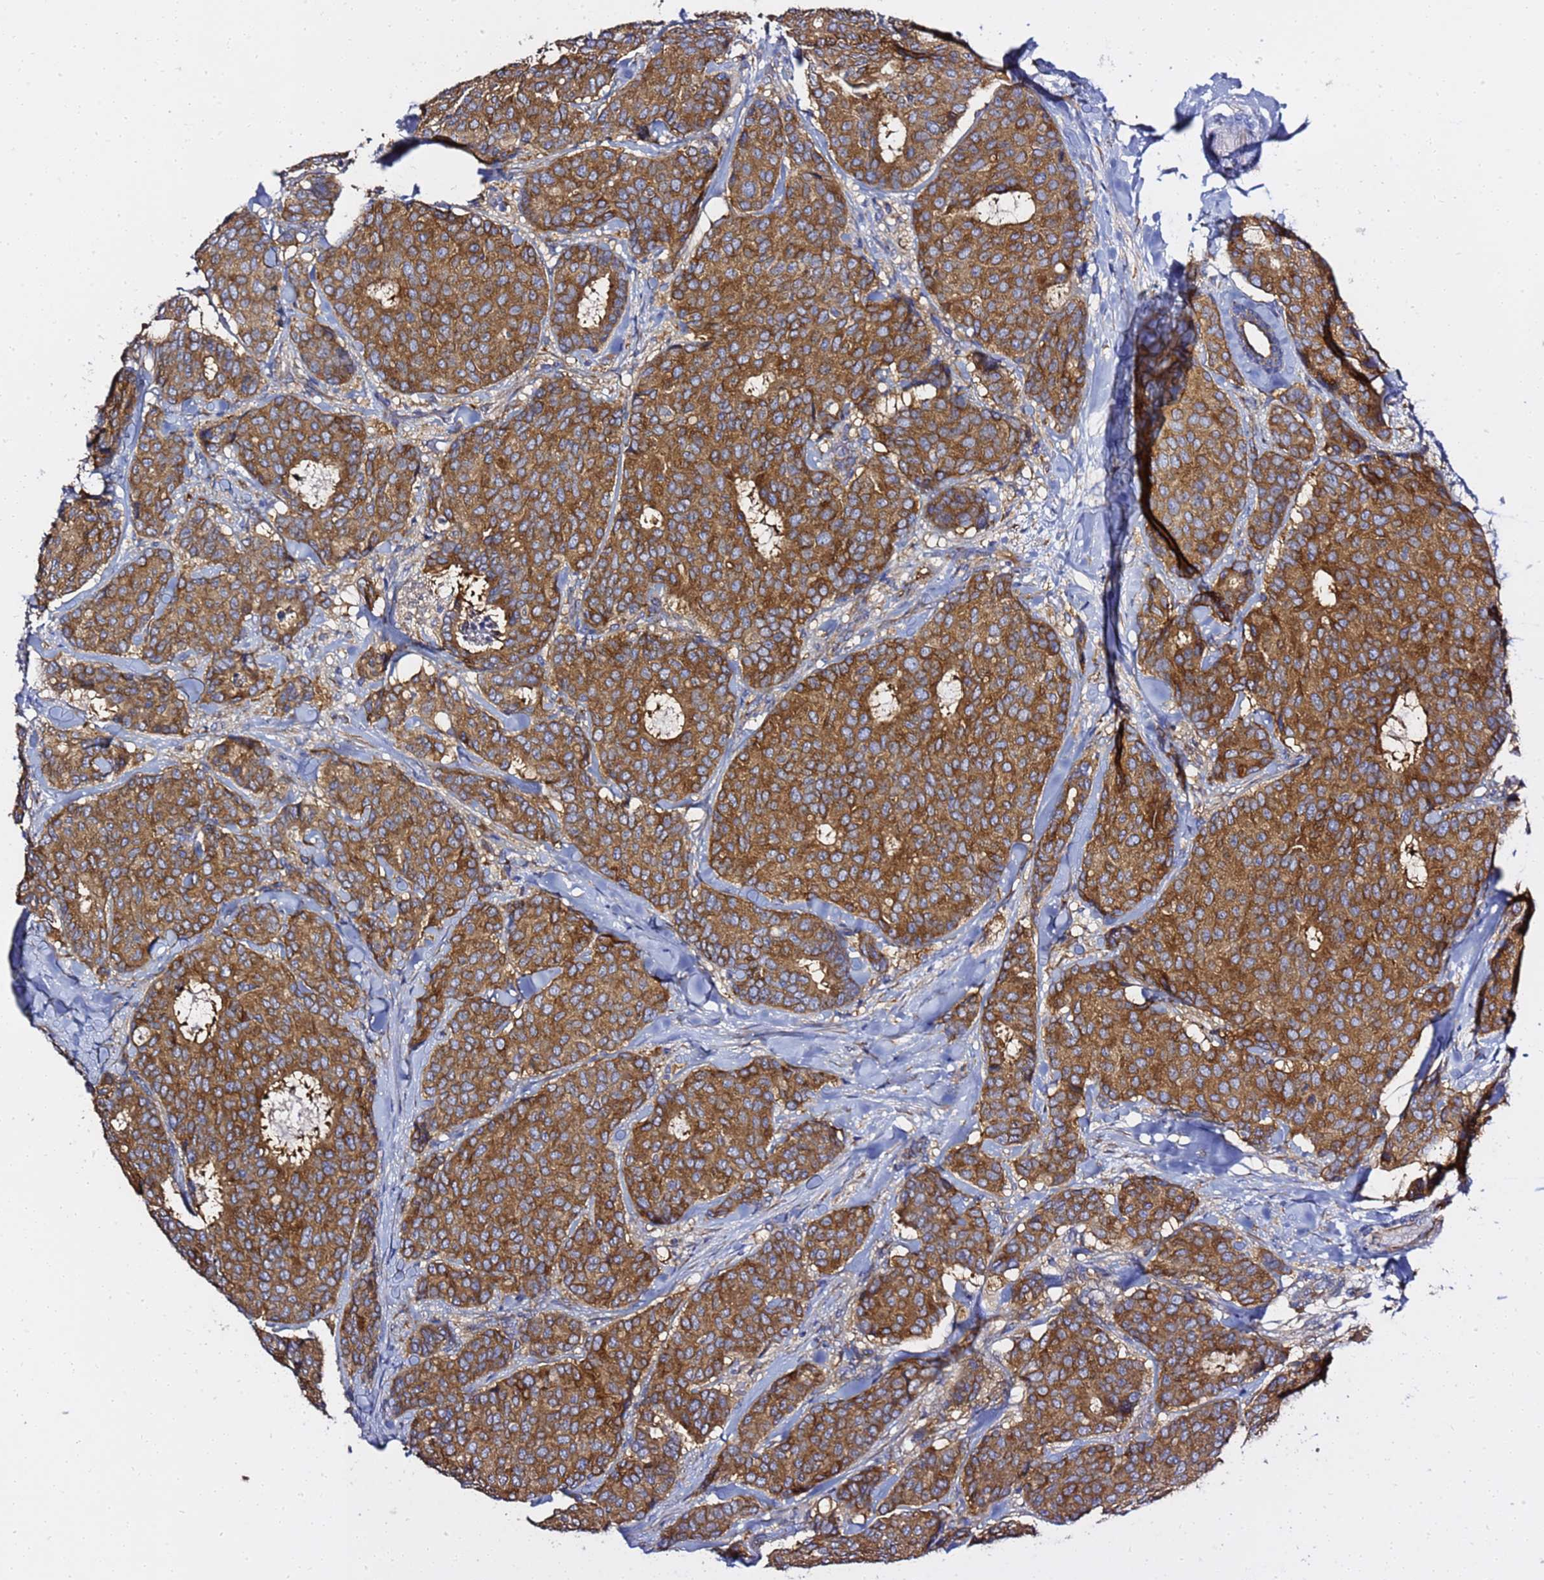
{"staining": {"intensity": "moderate", "quantity": ">75%", "location": "cytoplasmic/membranous"}, "tissue": "breast cancer", "cell_type": "Tumor cells", "image_type": "cancer", "snomed": [{"axis": "morphology", "description": "Duct carcinoma"}, {"axis": "topography", "description": "Breast"}], "caption": "The immunohistochemical stain shows moderate cytoplasmic/membranous positivity in tumor cells of breast cancer tissue. The protein of interest is shown in brown color, while the nuclei are stained blue.", "gene": "ANAPC1", "patient": {"sex": "female", "age": 75}}